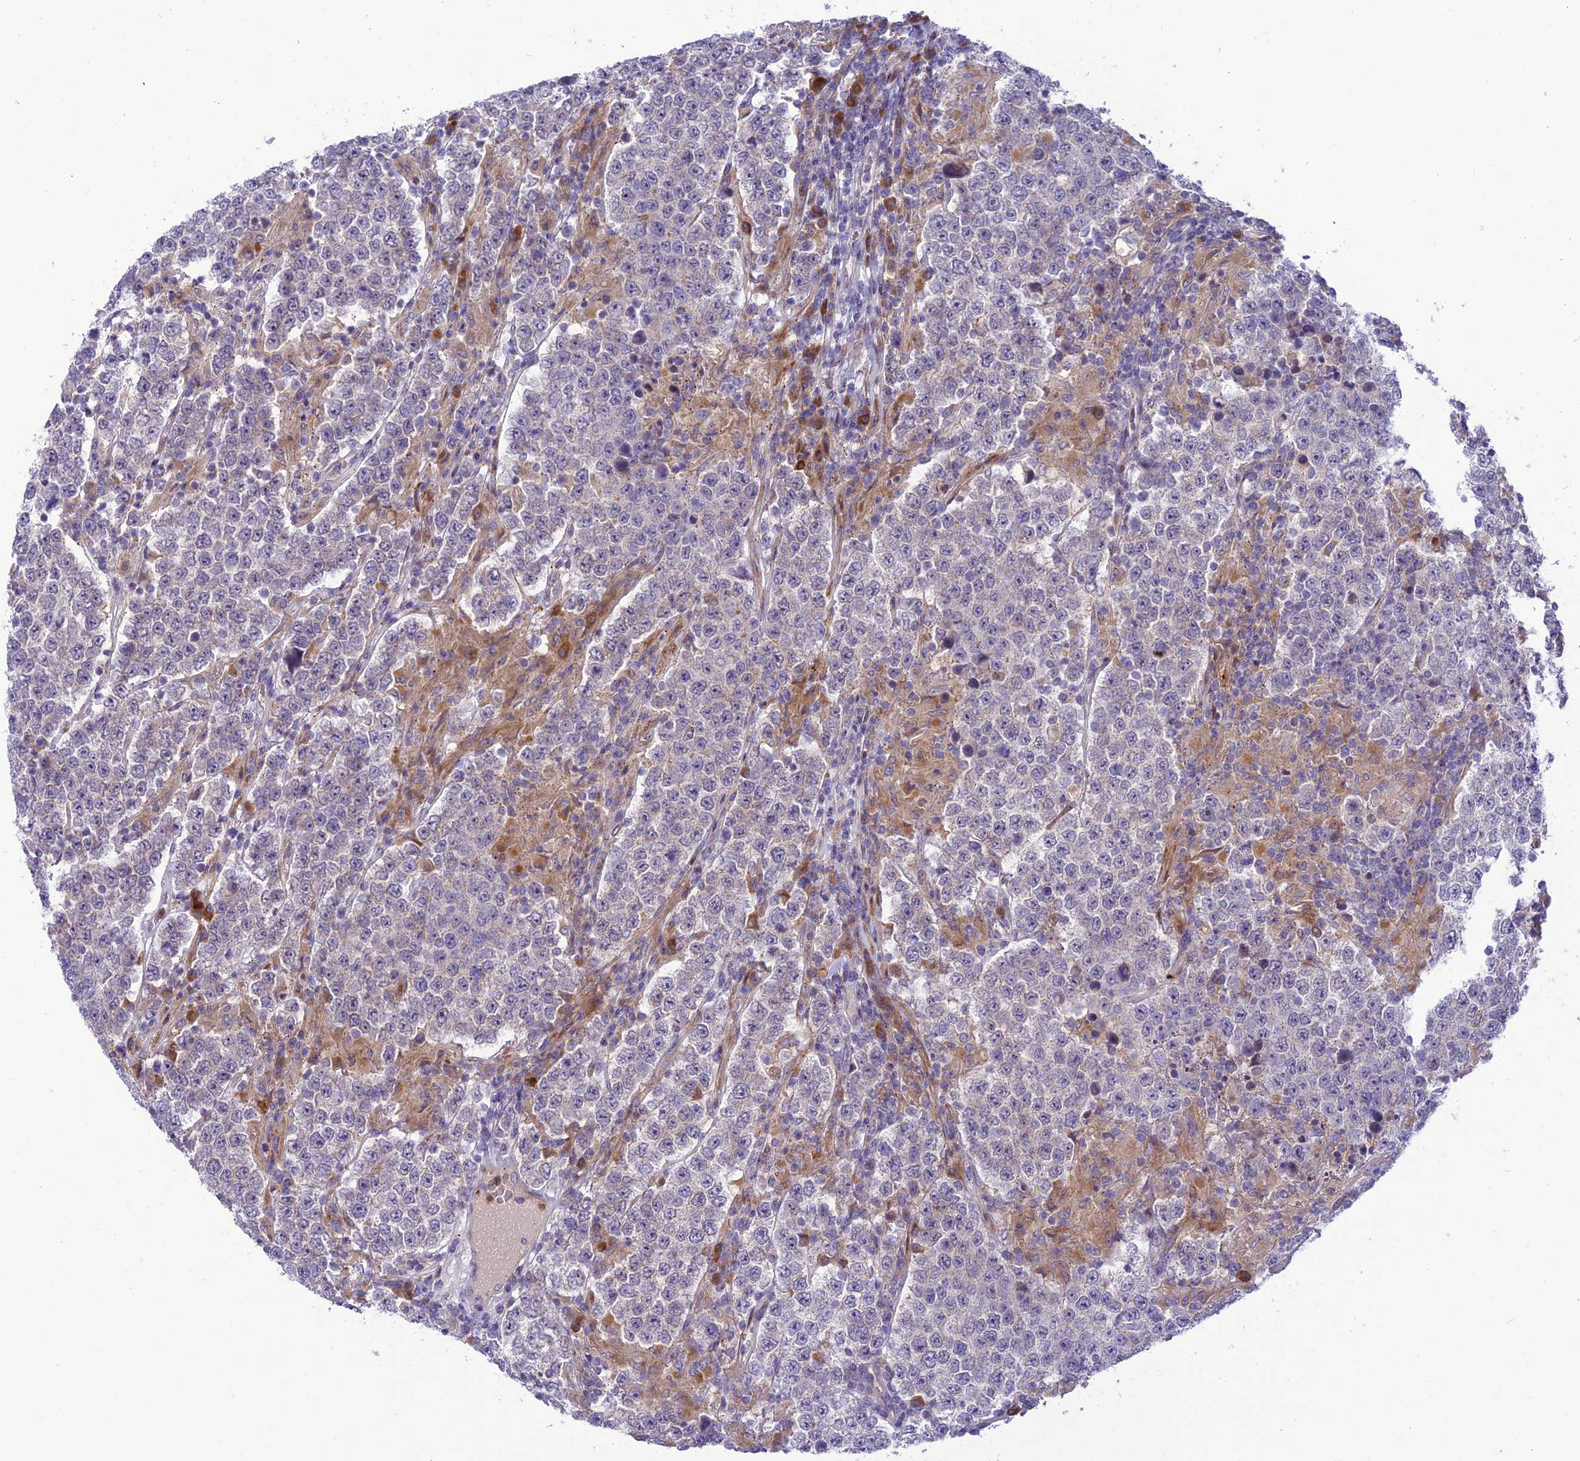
{"staining": {"intensity": "negative", "quantity": "none", "location": "none"}, "tissue": "testis cancer", "cell_type": "Tumor cells", "image_type": "cancer", "snomed": [{"axis": "morphology", "description": "Normal tissue, NOS"}, {"axis": "morphology", "description": "Urothelial carcinoma, High grade"}, {"axis": "morphology", "description": "Seminoma, NOS"}, {"axis": "morphology", "description": "Carcinoma, Embryonal, NOS"}, {"axis": "topography", "description": "Urinary bladder"}, {"axis": "topography", "description": "Testis"}], "caption": "The immunohistochemistry photomicrograph has no significant expression in tumor cells of testis cancer tissue.", "gene": "JMY", "patient": {"sex": "male", "age": 41}}